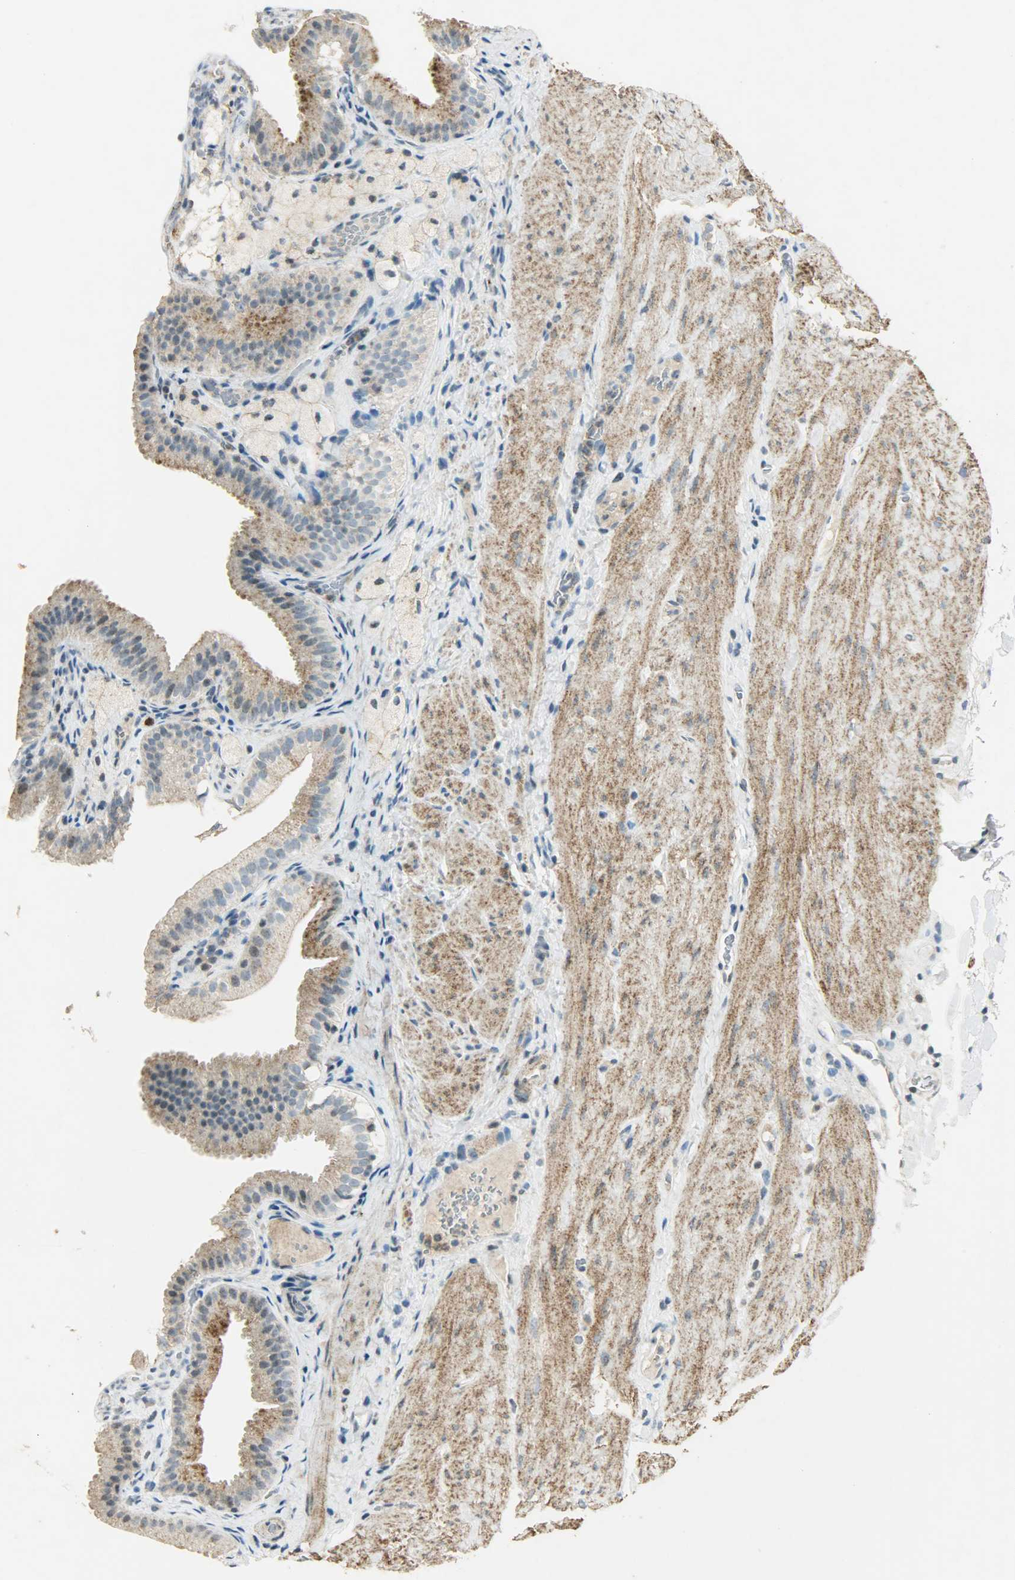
{"staining": {"intensity": "moderate", "quantity": ">75%", "location": "cytoplasmic/membranous"}, "tissue": "gallbladder", "cell_type": "Glandular cells", "image_type": "normal", "snomed": [{"axis": "morphology", "description": "Normal tissue, NOS"}, {"axis": "topography", "description": "Gallbladder"}], "caption": "This image shows IHC staining of benign human gallbladder, with medium moderate cytoplasmic/membranous staining in approximately >75% of glandular cells.", "gene": "AURKB", "patient": {"sex": "female", "age": 24}}